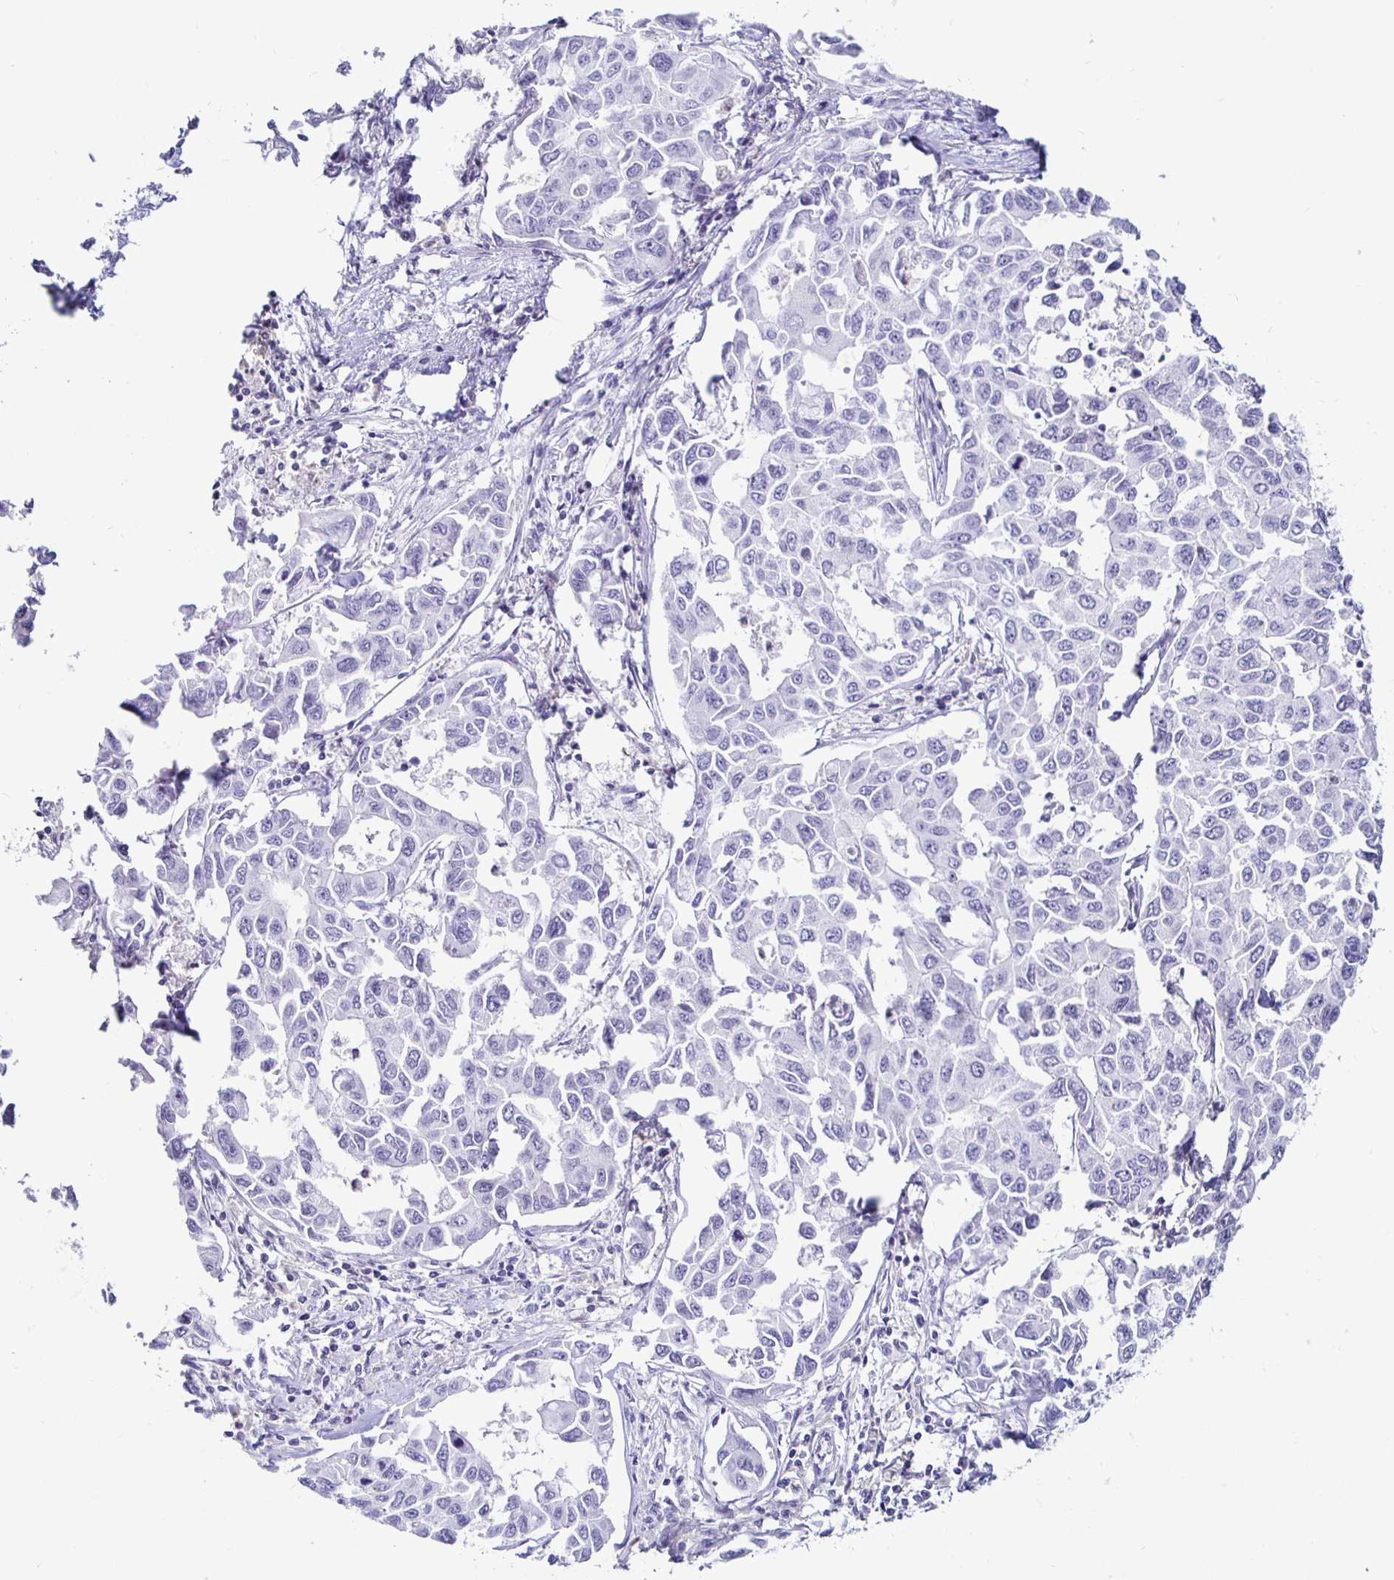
{"staining": {"intensity": "negative", "quantity": "none", "location": "none"}, "tissue": "lung cancer", "cell_type": "Tumor cells", "image_type": "cancer", "snomed": [{"axis": "morphology", "description": "Adenocarcinoma, NOS"}, {"axis": "topography", "description": "Lung"}], "caption": "Human lung adenocarcinoma stained for a protein using immunohistochemistry (IHC) shows no positivity in tumor cells.", "gene": "SIRPA", "patient": {"sex": "male", "age": 64}}